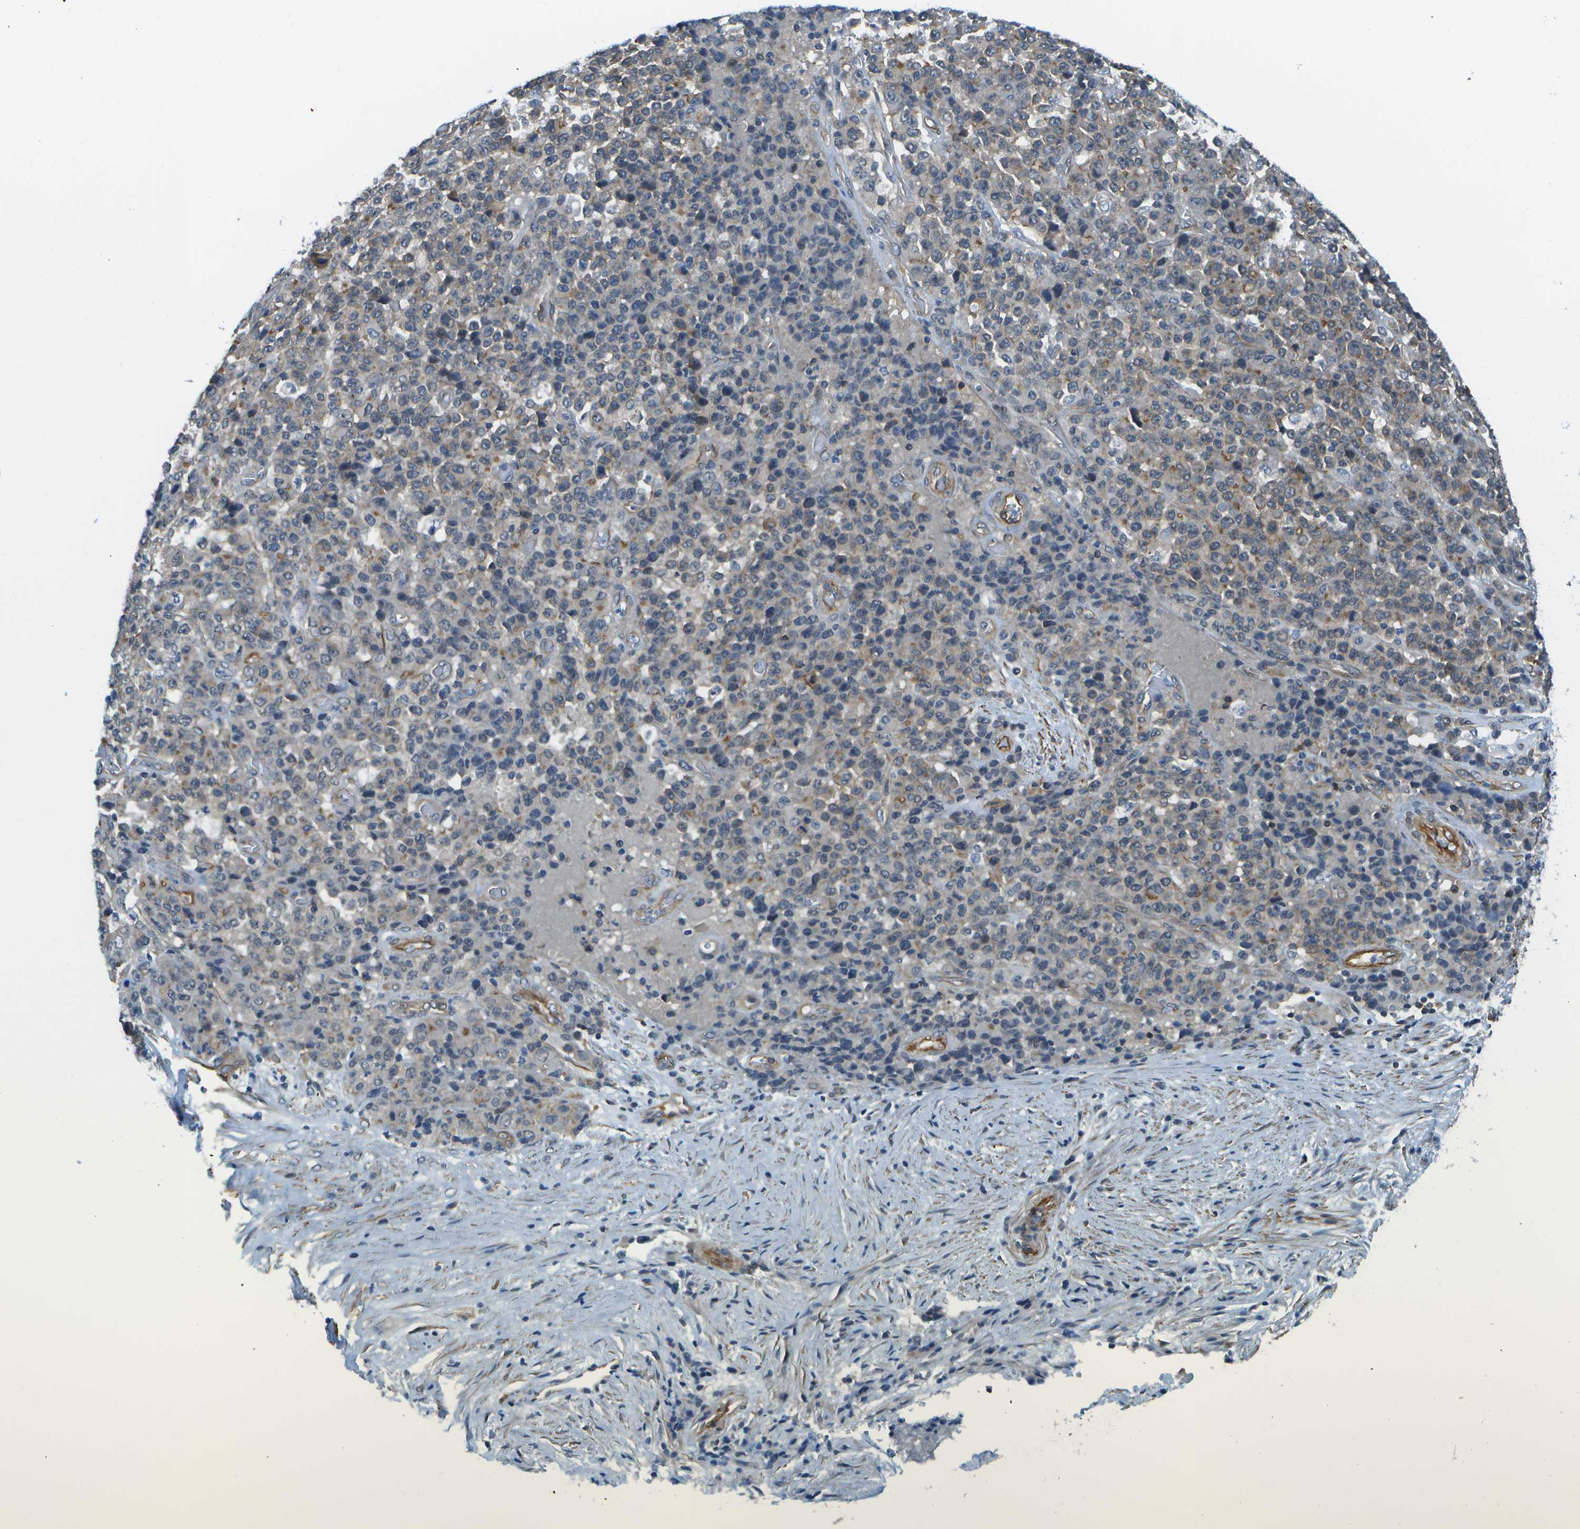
{"staining": {"intensity": "weak", "quantity": "<25%", "location": "cytoplasmic/membranous"}, "tissue": "stomach cancer", "cell_type": "Tumor cells", "image_type": "cancer", "snomed": [{"axis": "morphology", "description": "Adenocarcinoma, NOS"}, {"axis": "topography", "description": "Stomach"}], "caption": "Immunohistochemical staining of stomach cancer exhibits no significant staining in tumor cells.", "gene": "KIAA0040", "patient": {"sex": "female", "age": 73}}